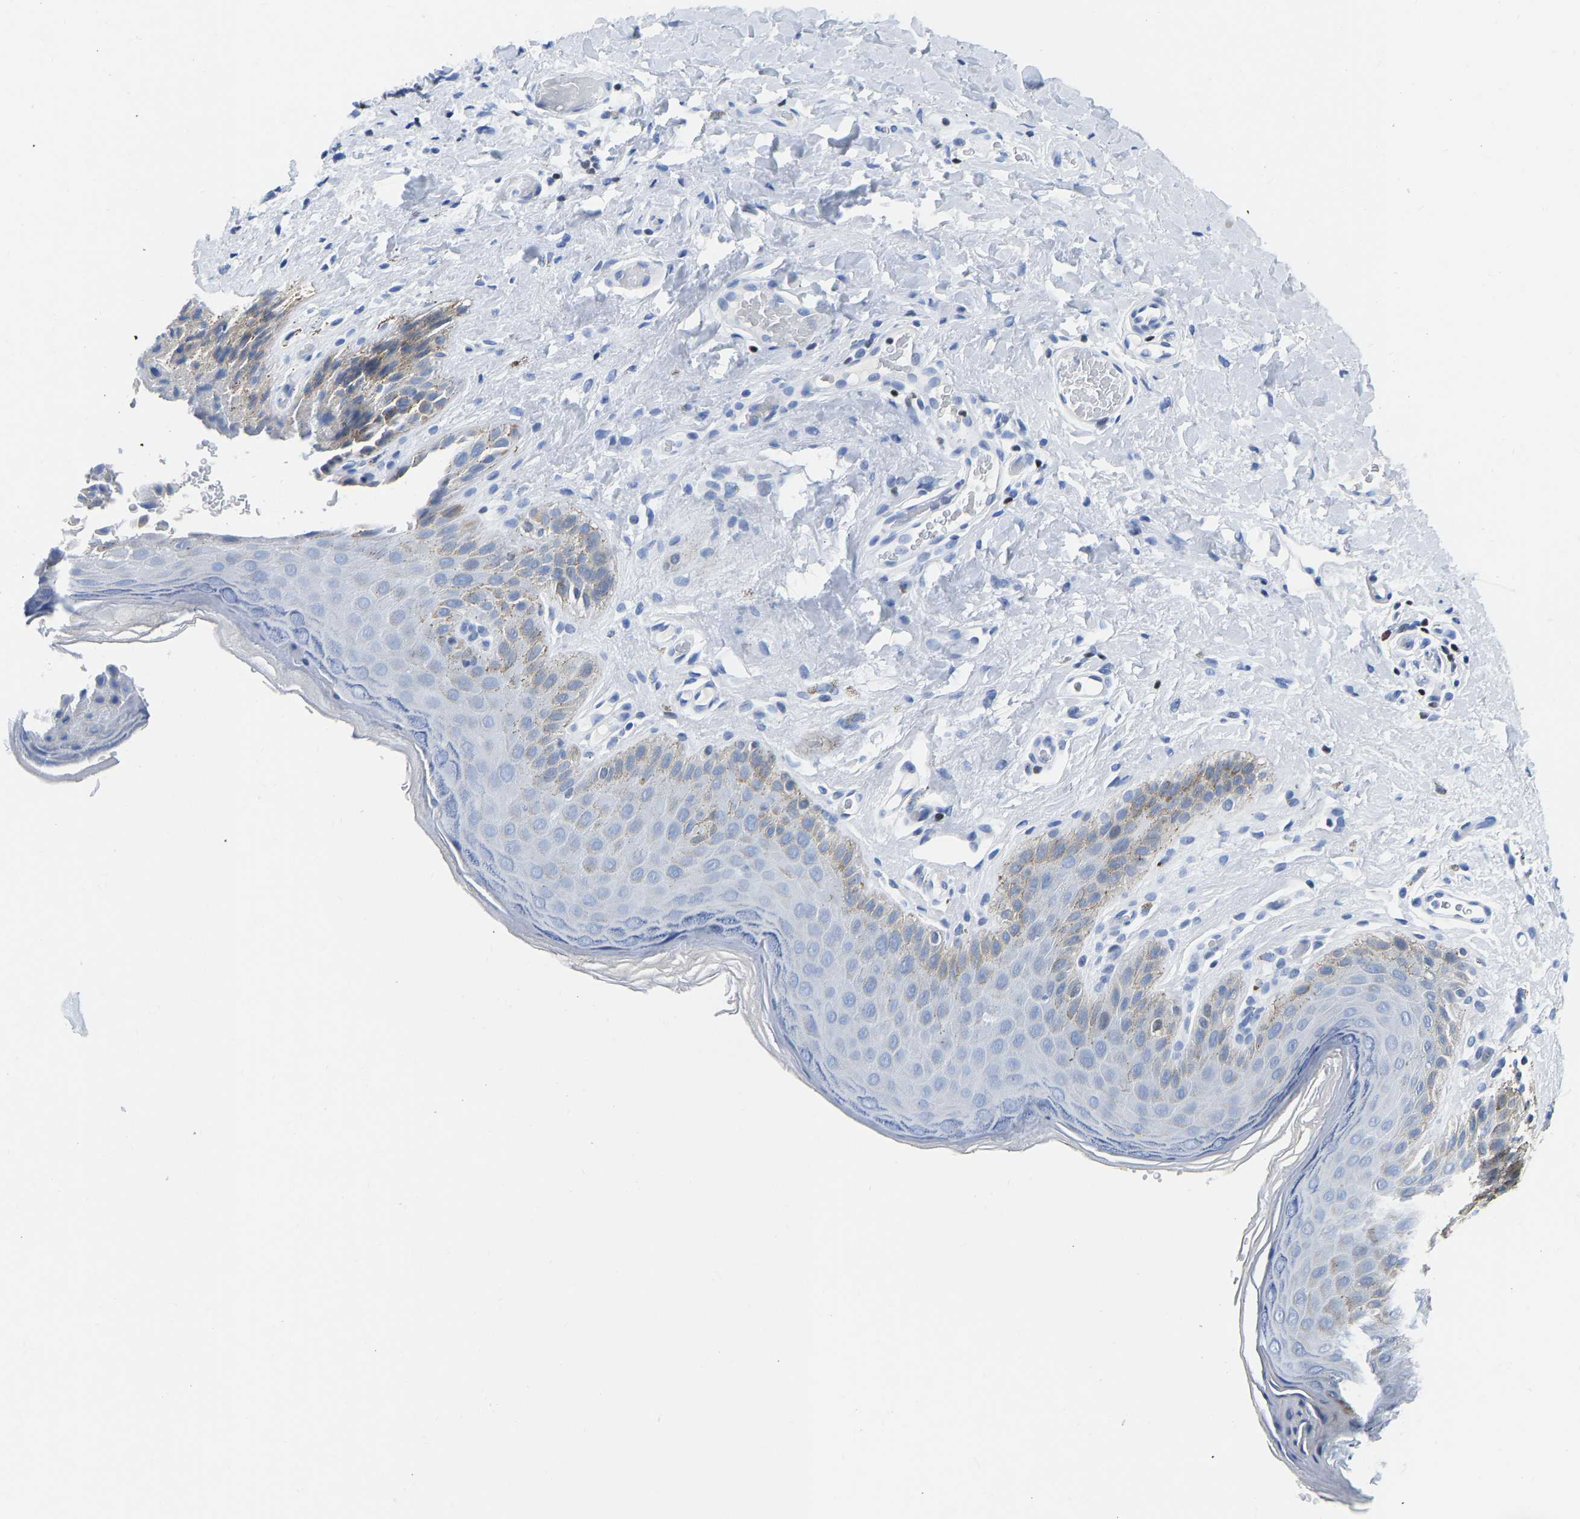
{"staining": {"intensity": "weak", "quantity": "<25%", "location": "cytoplasmic/membranous"}, "tissue": "skin", "cell_type": "Epidermal cells", "image_type": "normal", "snomed": [{"axis": "morphology", "description": "Normal tissue, NOS"}, {"axis": "topography", "description": "Anal"}], "caption": "DAB immunohistochemical staining of normal skin demonstrates no significant staining in epidermal cells. Brightfield microscopy of immunohistochemistry (IHC) stained with DAB (brown) and hematoxylin (blue), captured at high magnification.", "gene": "TCF7", "patient": {"sex": "male", "age": 44}}